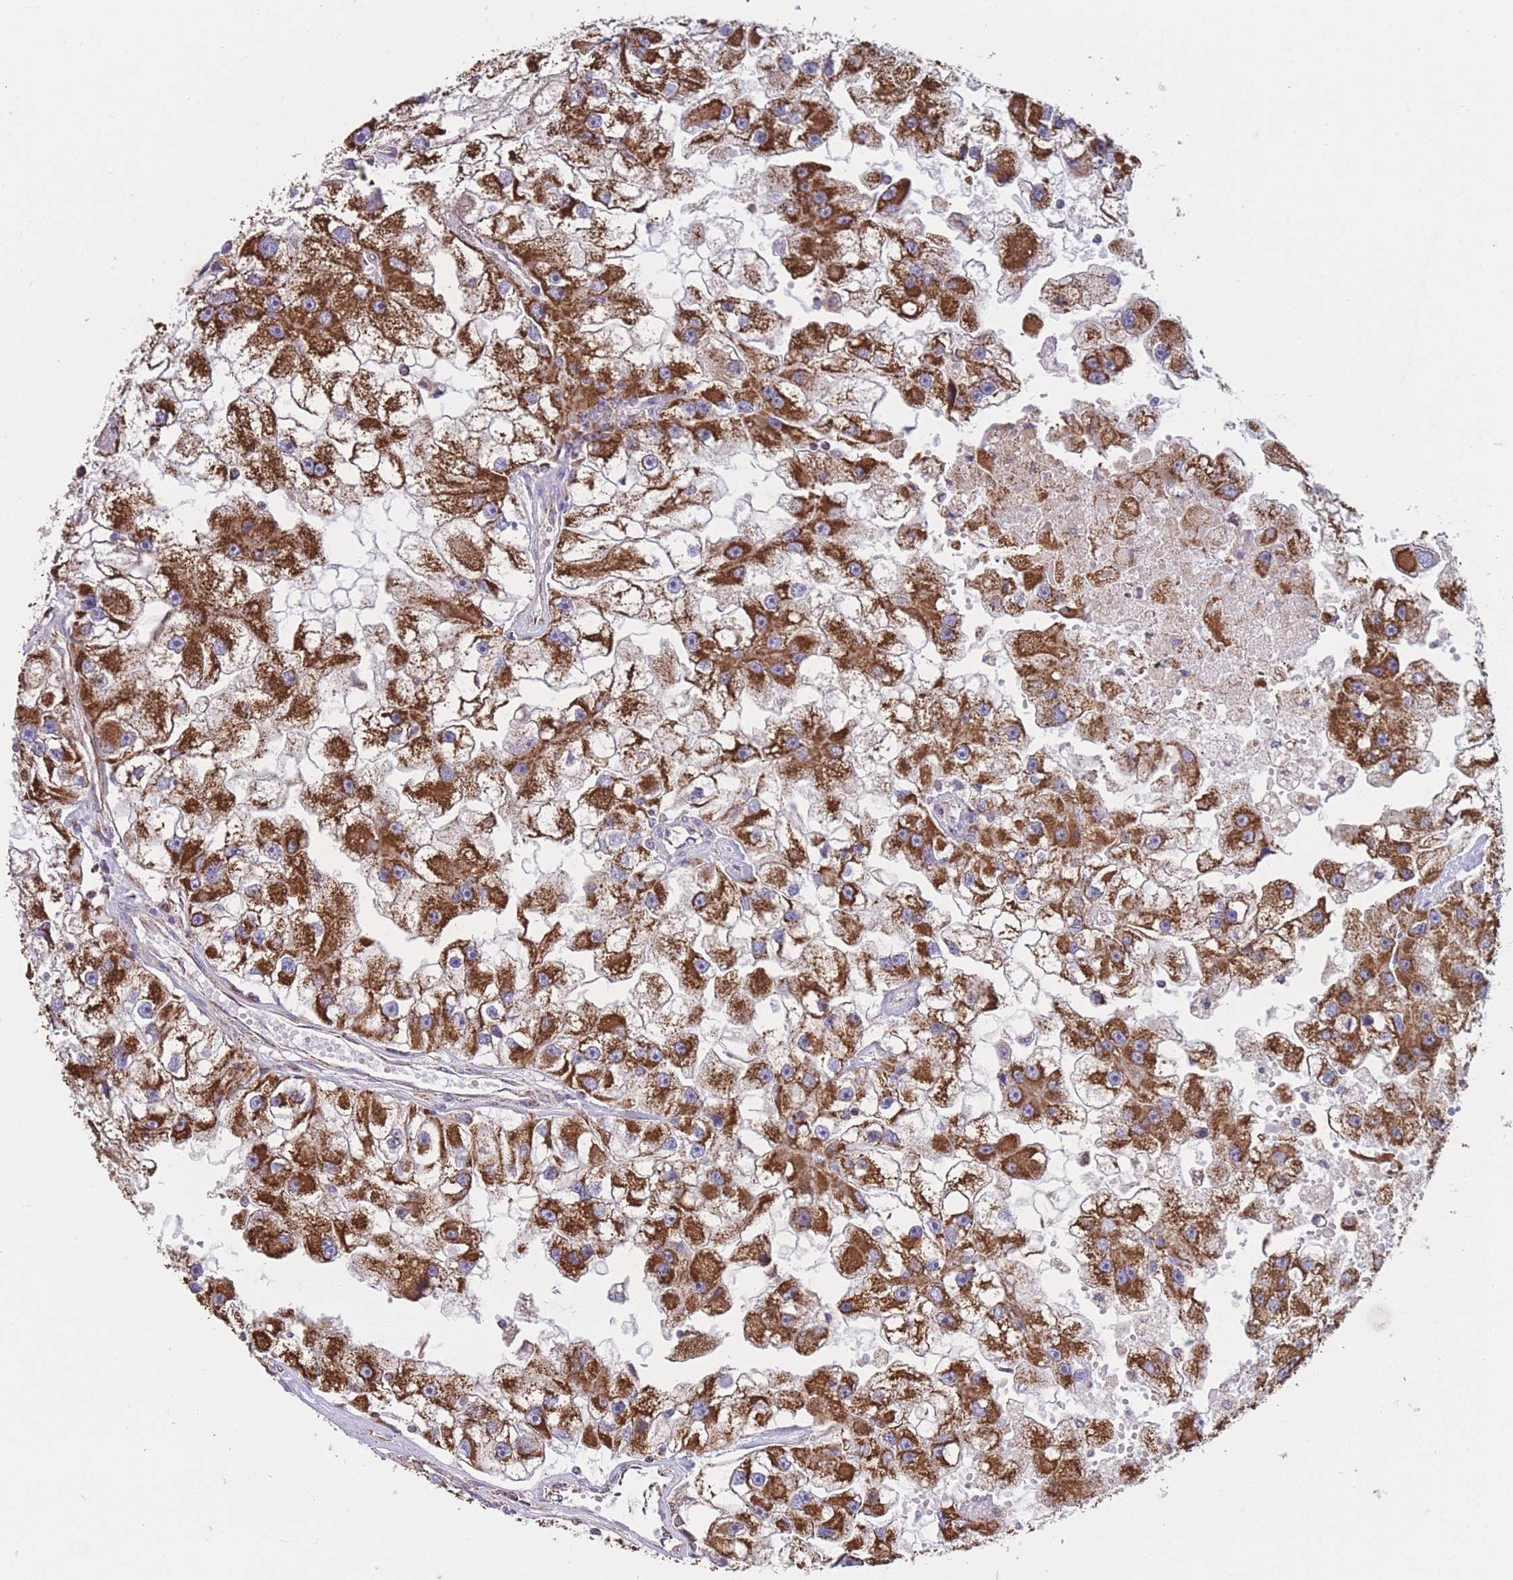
{"staining": {"intensity": "strong", "quantity": ">75%", "location": "cytoplasmic/membranous"}, "tissue": "renal cancer", "cell_type": "Tumor cells", "image_type": "cancer", "snomed": [{"axis": "morphology", "description": "Adenocarcinoma, NOS"}, {"axis": "topography", "description": "Kidney"}], "caption": "This image exhibits immunohistochemistry staining of human renal cancer, with high strong cytoplasmic/membranous expression in about >75% of tumor cells.", "gene": "FKBP8", "patient": {"sex": "male", "age": 63}}